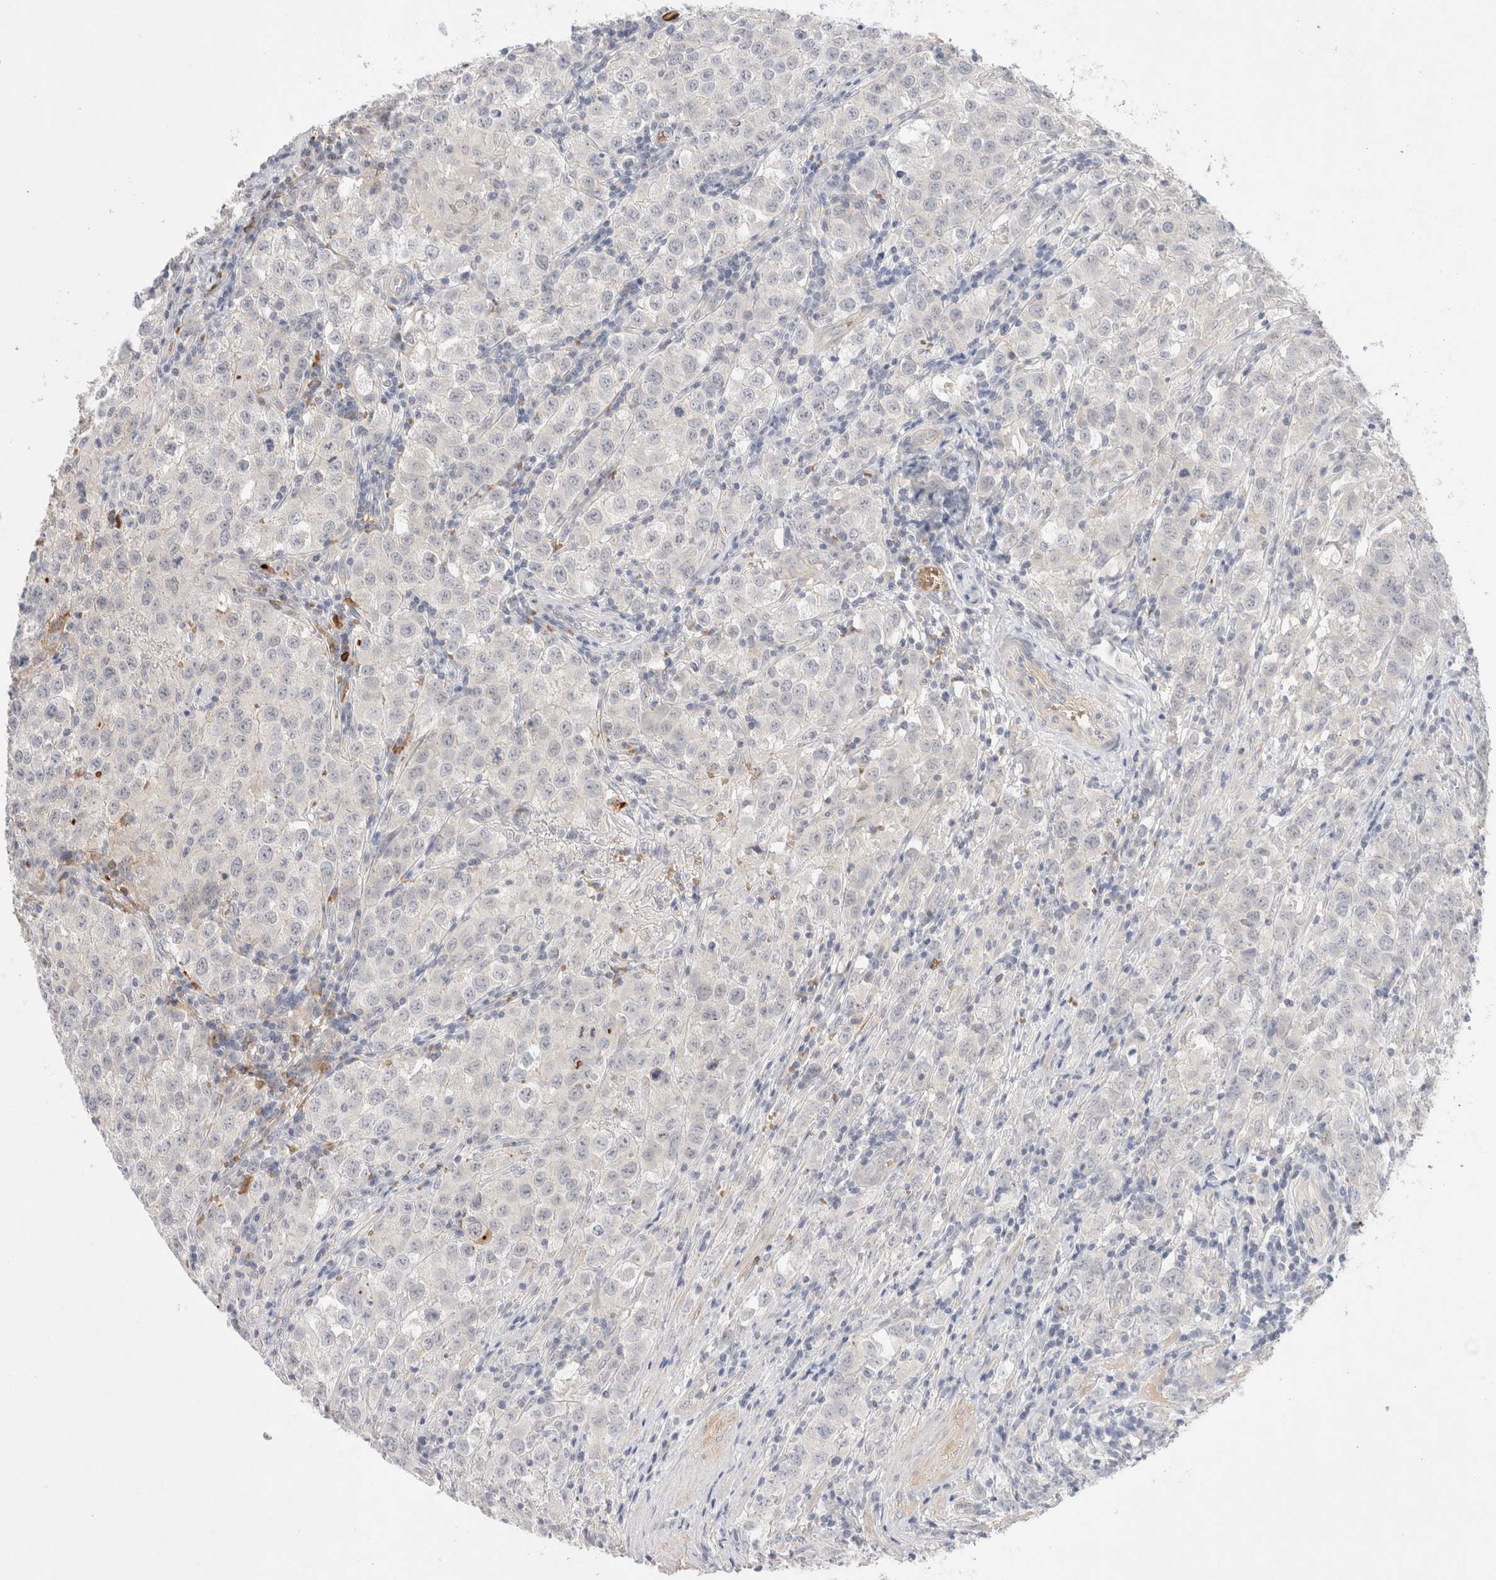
{"staining": {"intensity": "negative", "quantity": "none", "location": "none"}, "tissue": "testis cancer", "cell_type": "Tumor cells", "image_type": "cancer", "snomed": [{"axis": "morphology", "description": "Seminoma, NOS"}, {"axis": "morphology", "description": "Carcinoma, Embryonal, NOS"}, {"axis": "topography", "description": "Testis"}], "caption": "An IHC image of testis cancer (seminoma) is shown. There is no staining in tumor cells of testis cancer (seminoma).", "gene": "MST1", "patient": {"sex": "male", "age": 43}}